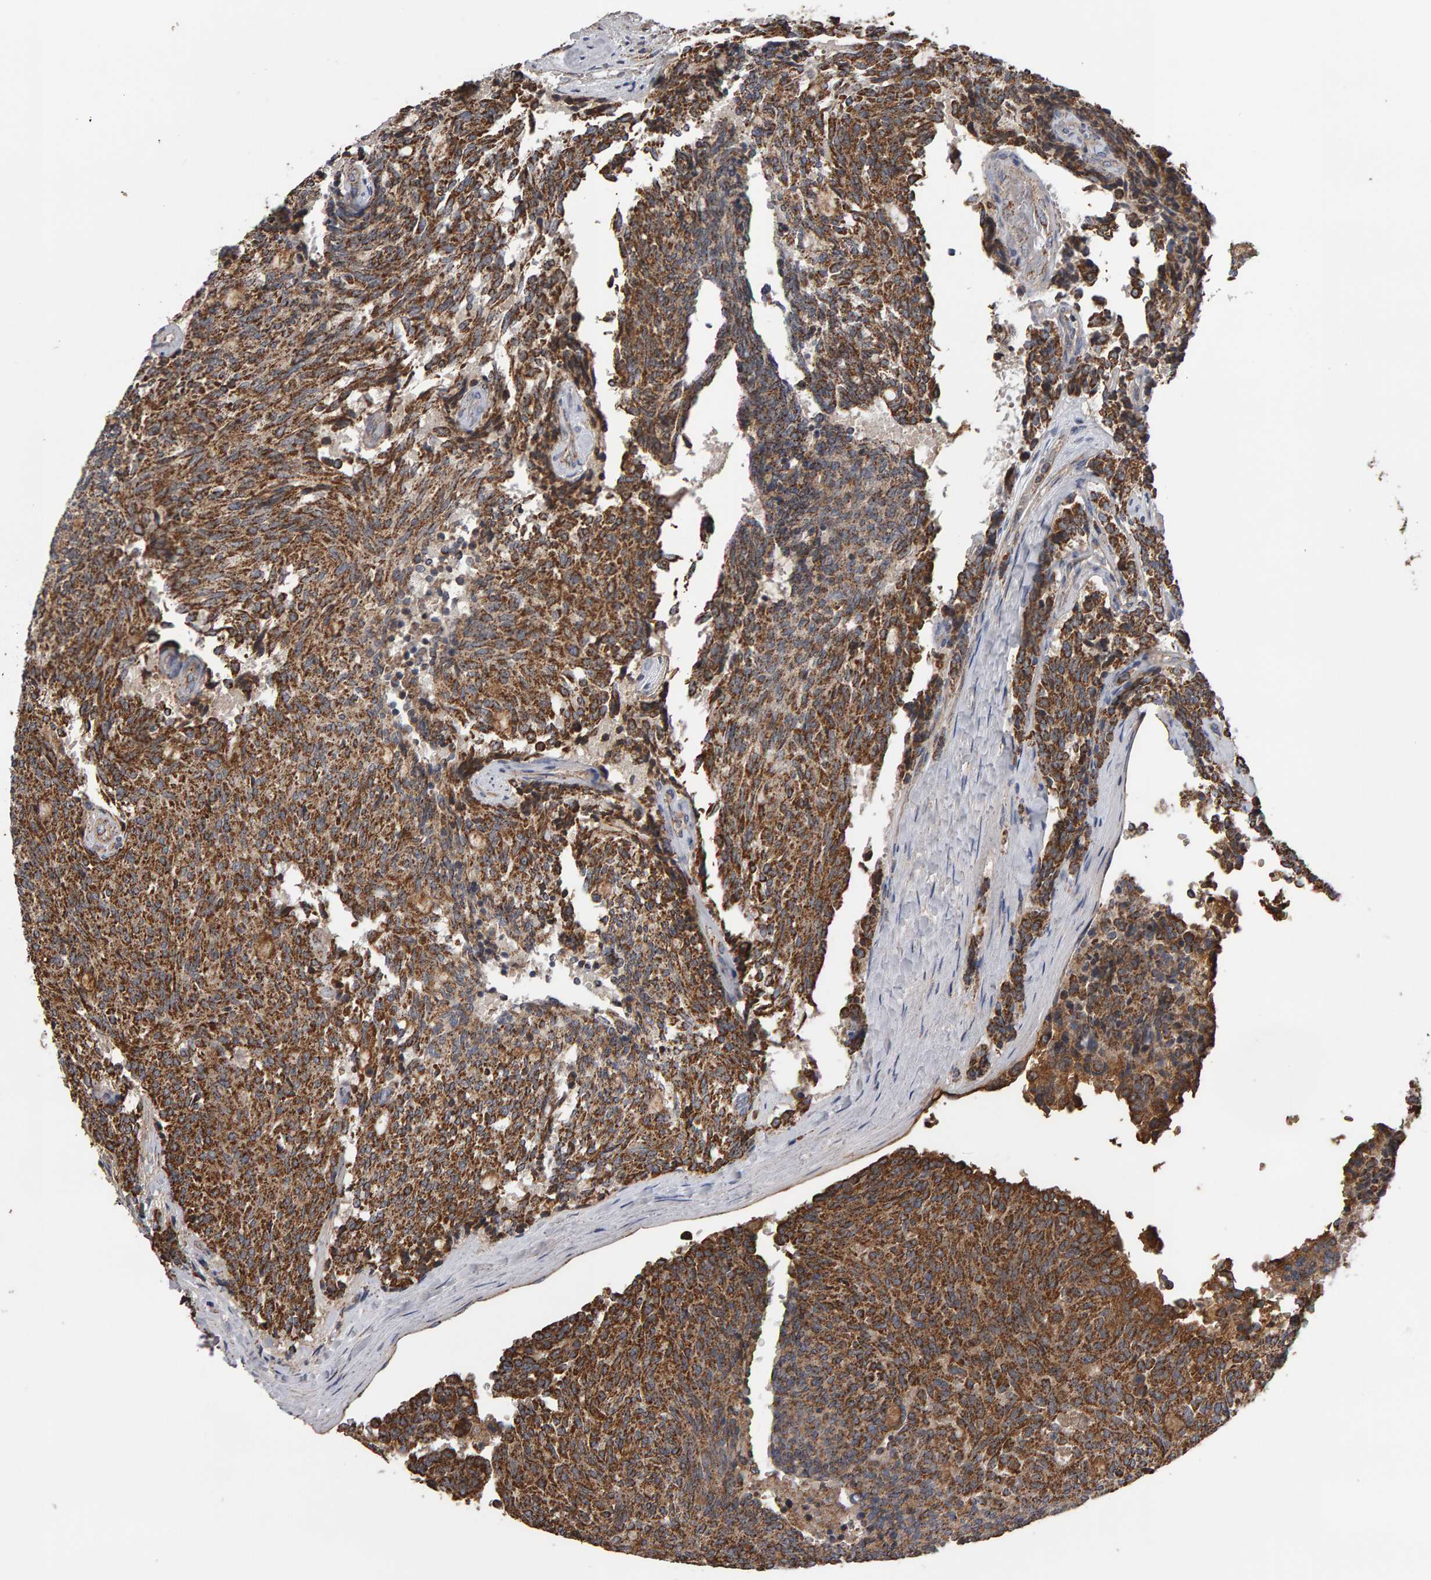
{"staining": {"intensity": "strong", "quantity": ">75%", "location": "cytoplasmic/membranous"}, "tissue": "carcinoid", "cell_type": "Tumor cells", "image_type": "cancer", "snomed": [{"axis": "morphology", "description": "Carcinoid, malignant, NOS"}, {"axis": "topography", "description": "Pancreas"}], "caption": "A brown stain shows strong cytoplasmic/membranous positivity of a protein in human carcinoid tumor cells.", "gene": "TOM1L1", "patient": {"sex": "female", "age": 54}}